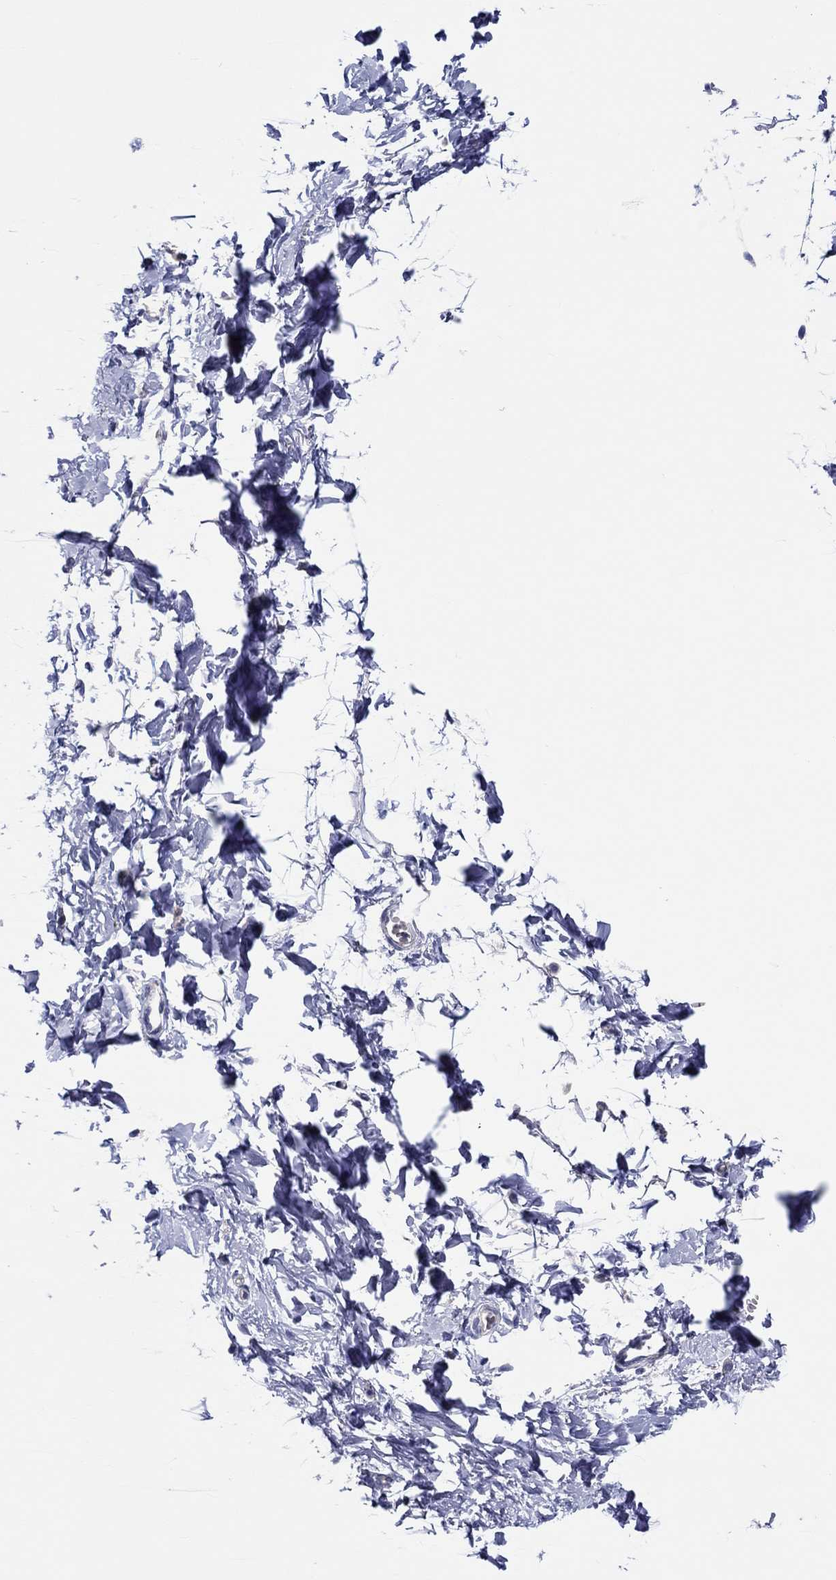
{"staining": {"intensity": "negative", "quantity": "none", "location": "none"}, "tissue": "breast", "cell_type": "Adipocytes", "image_type": "normal", "snomed": [{"axis": "morphology", "description": "Normal tissue, NOS"}, {"axis": "topography", "description": "Breast"}], "caption": "The histopathology image displays no significant expression in adipocytes of breast. (DAB (3,3'-diaminobenzidine) IHC with hematoxylin counter stain).", "gene": "ABCG4", "patient": {"sex": "female", "age": 37}}